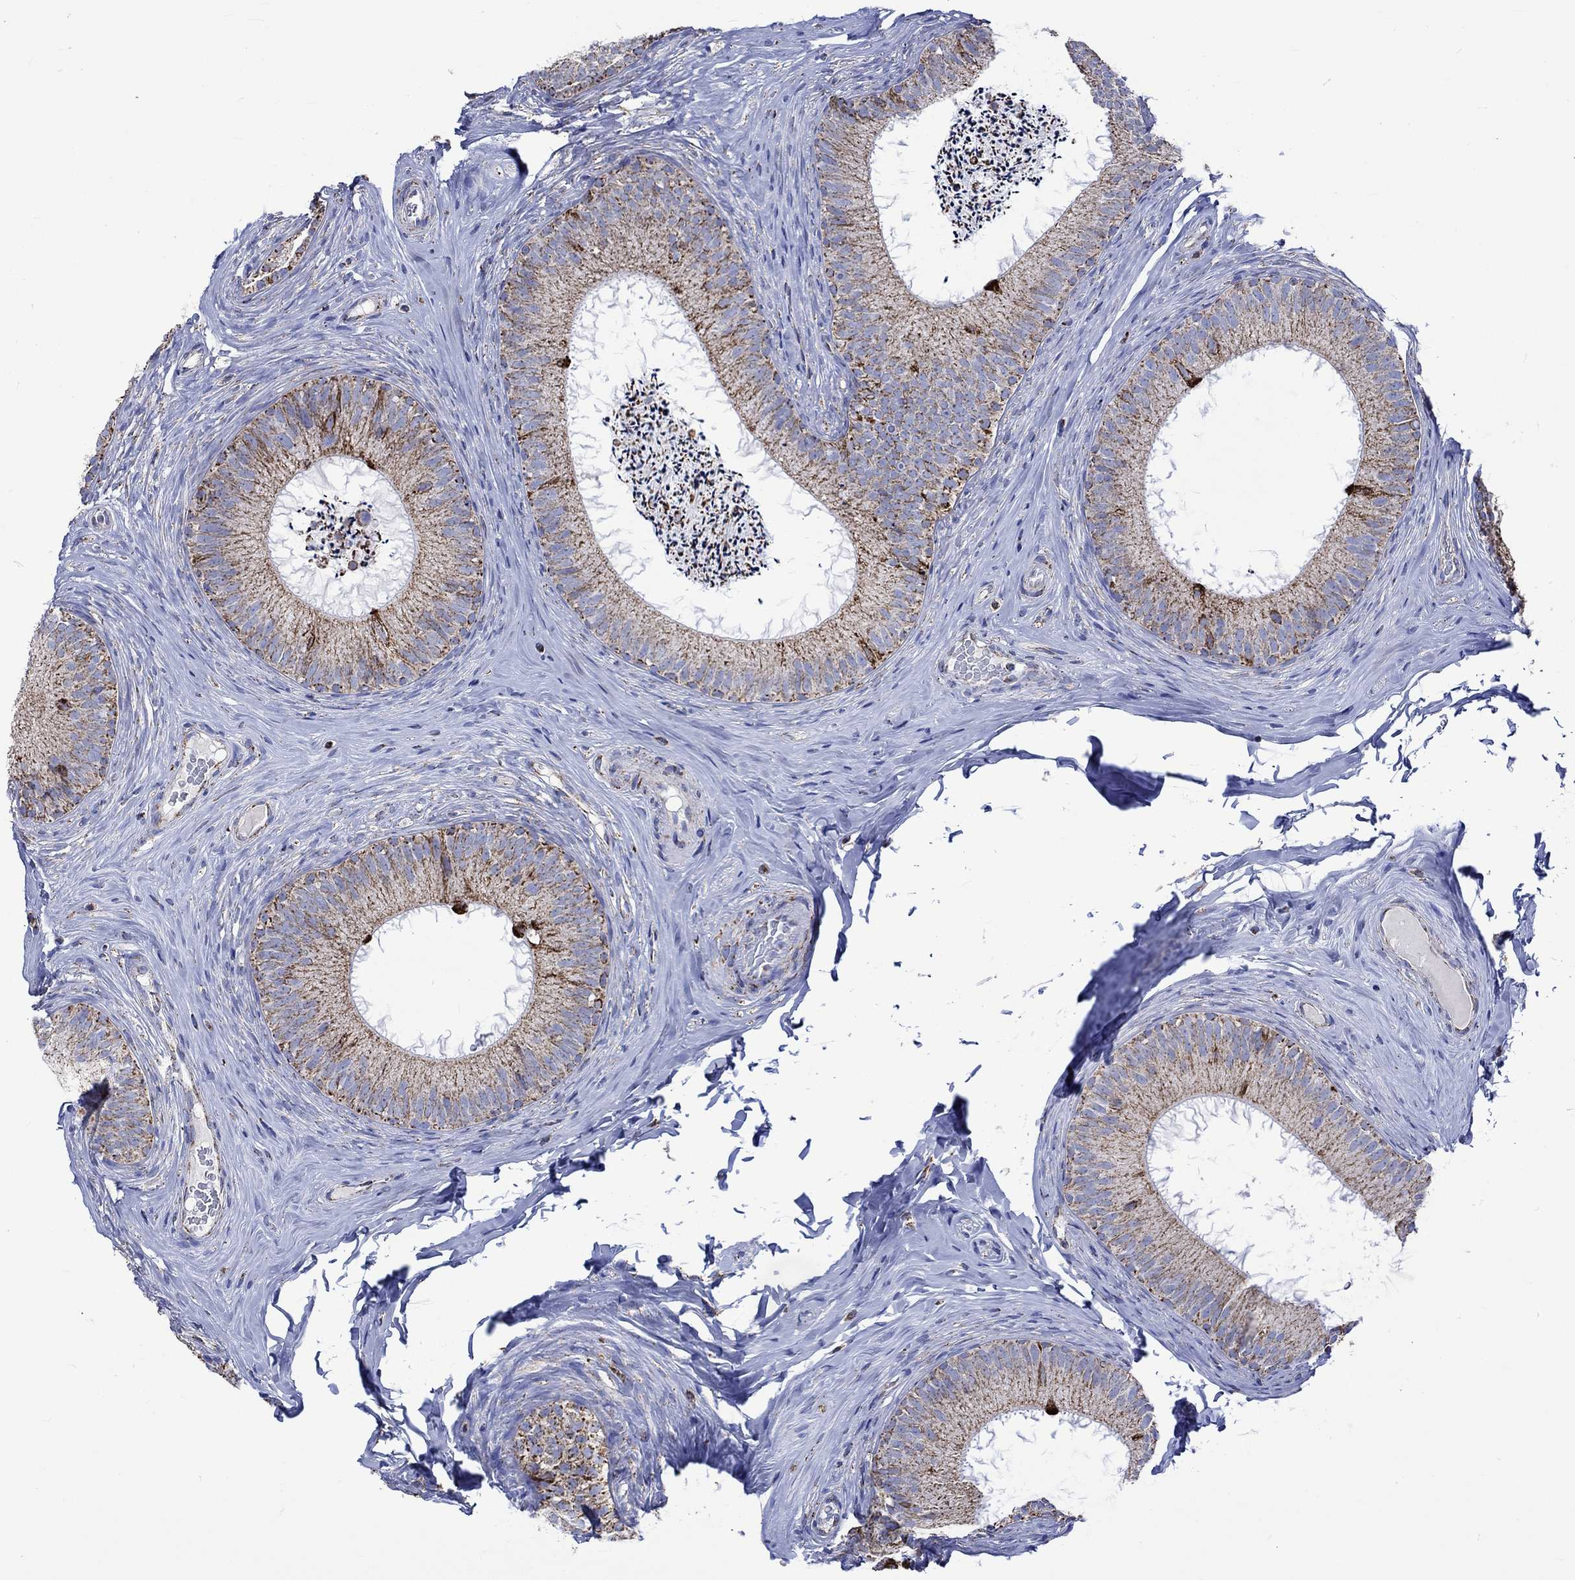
{"staining": {"intensity": "strong", "quantity": "<25%", "location": "cytoplasmic/membranous"}, "tissue": "epididymis", "cell_type": "Glandular cells", "image_type": "normal", "snomed": [{"axis": "morphology", "description": "Normal tissue, NOS"}, {"axis": "morphology", "description": "Carcinoma, Embryonal, NOS"}, {"axis": "topography", "description": "Testis"}, {"axis": "topography", "description": "Epididymis"}], "caption": "Immunohistochemical staining of benign human epididymis demonstrates strong cytoplasmic/membranous protein expression in approximately <25% of glandular cells. Using DAB (3,3'-diaminobenzidine) (brown) and hematoxylin (blue) stains, captured at high magnification using brightfield microscopy.", "gene": "RCE1", "patient": {"sex": "male", "age": 24}}